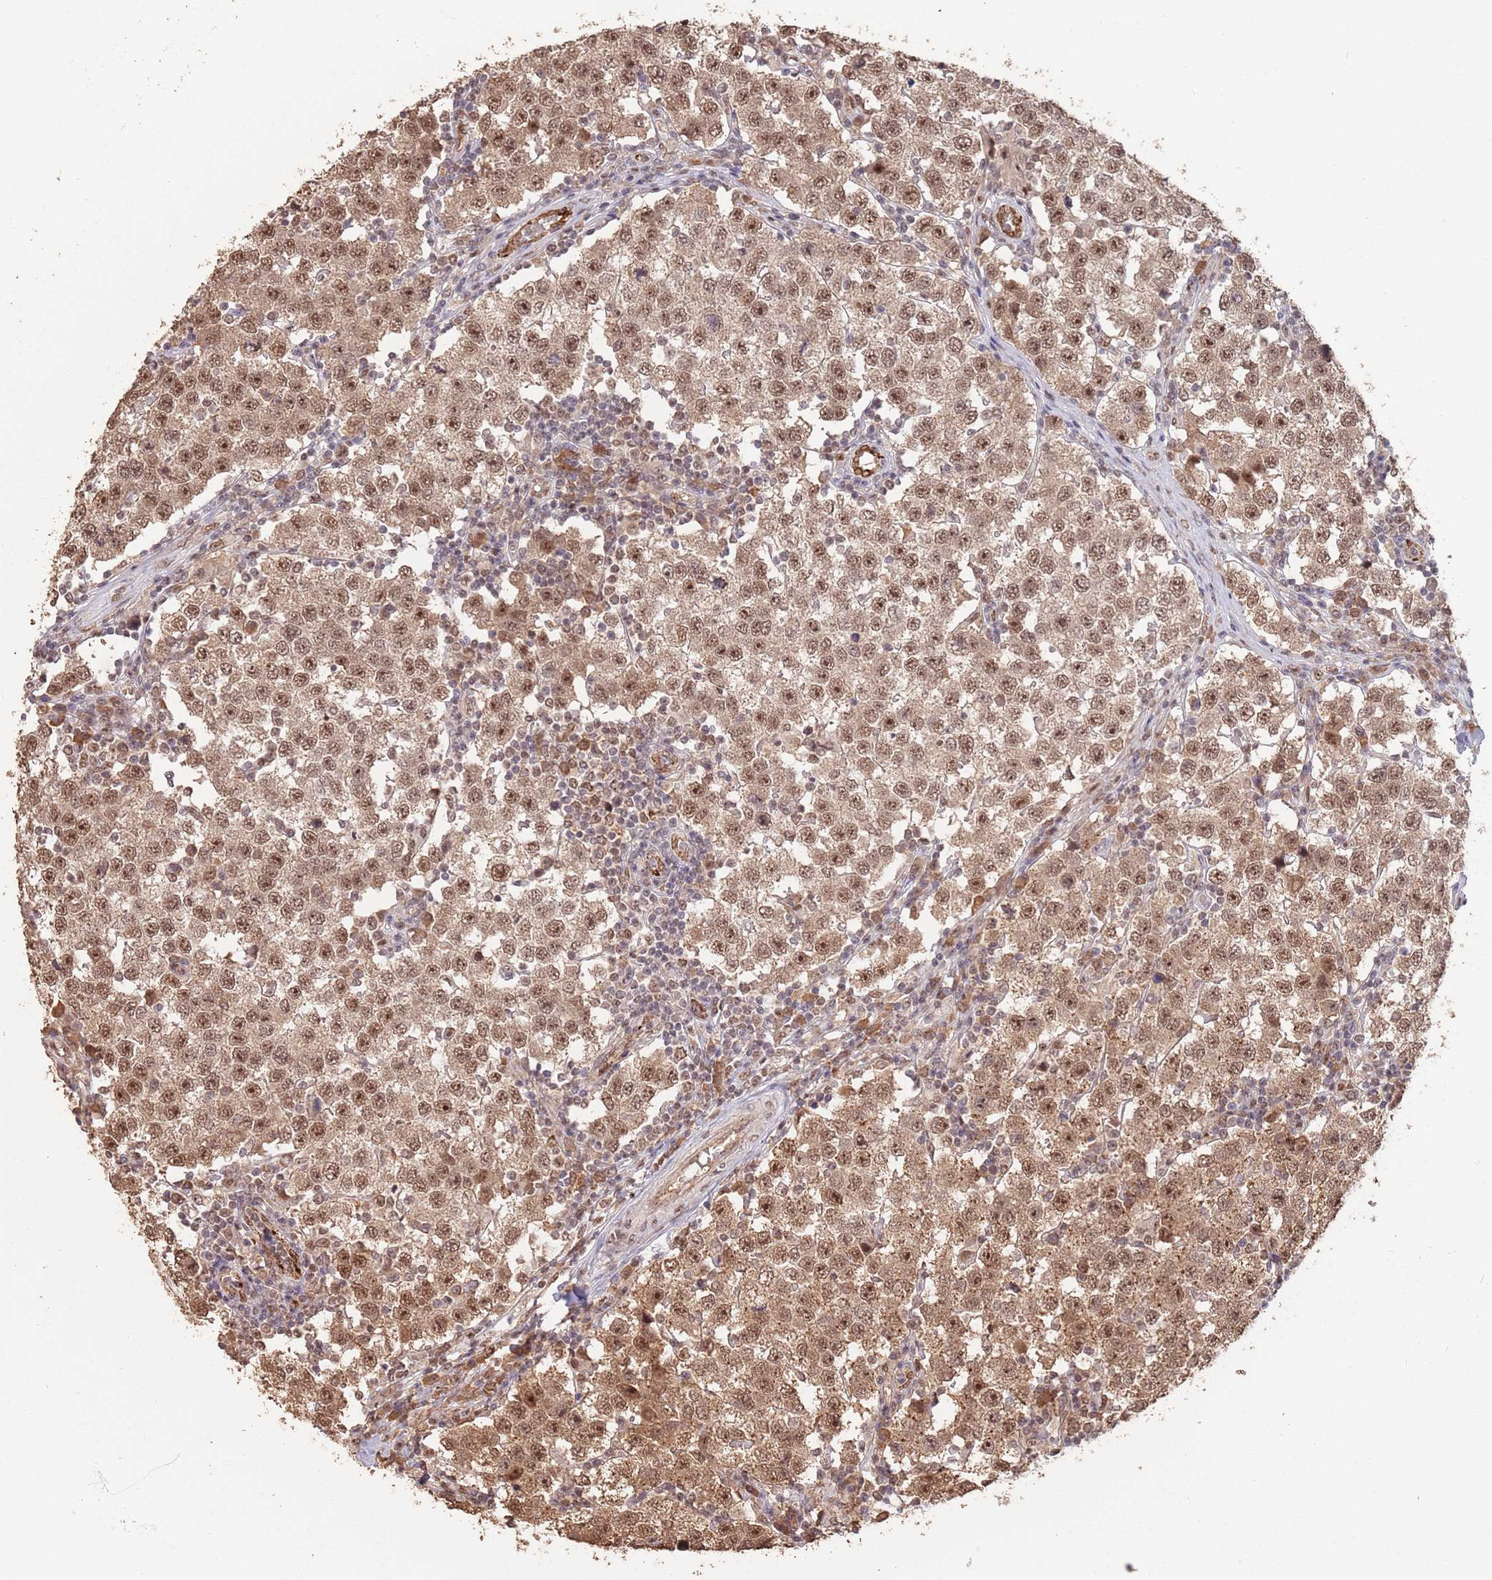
{"staining": {"intensity": "moderate", "quantity": ">75%", "location": "cytoplasmic/membranous,nuclear"}, "tissue": "testis cancer", "cell_type": "Tumor cells", "image_type": "cancer", "snomed": [{"axis": "morphology", "description": "Seminoma, NOS"}, {"axis": "topography", "description": "Testis"}], "caption": "Protein analysis of seminoma (testis) tissue reveals moderate cytoplasmic/membranous and nuclear staining in approximately >75% of tumor cells.", "gene": "RFXANK", "patient": {"sex": "male", "age": 34}}